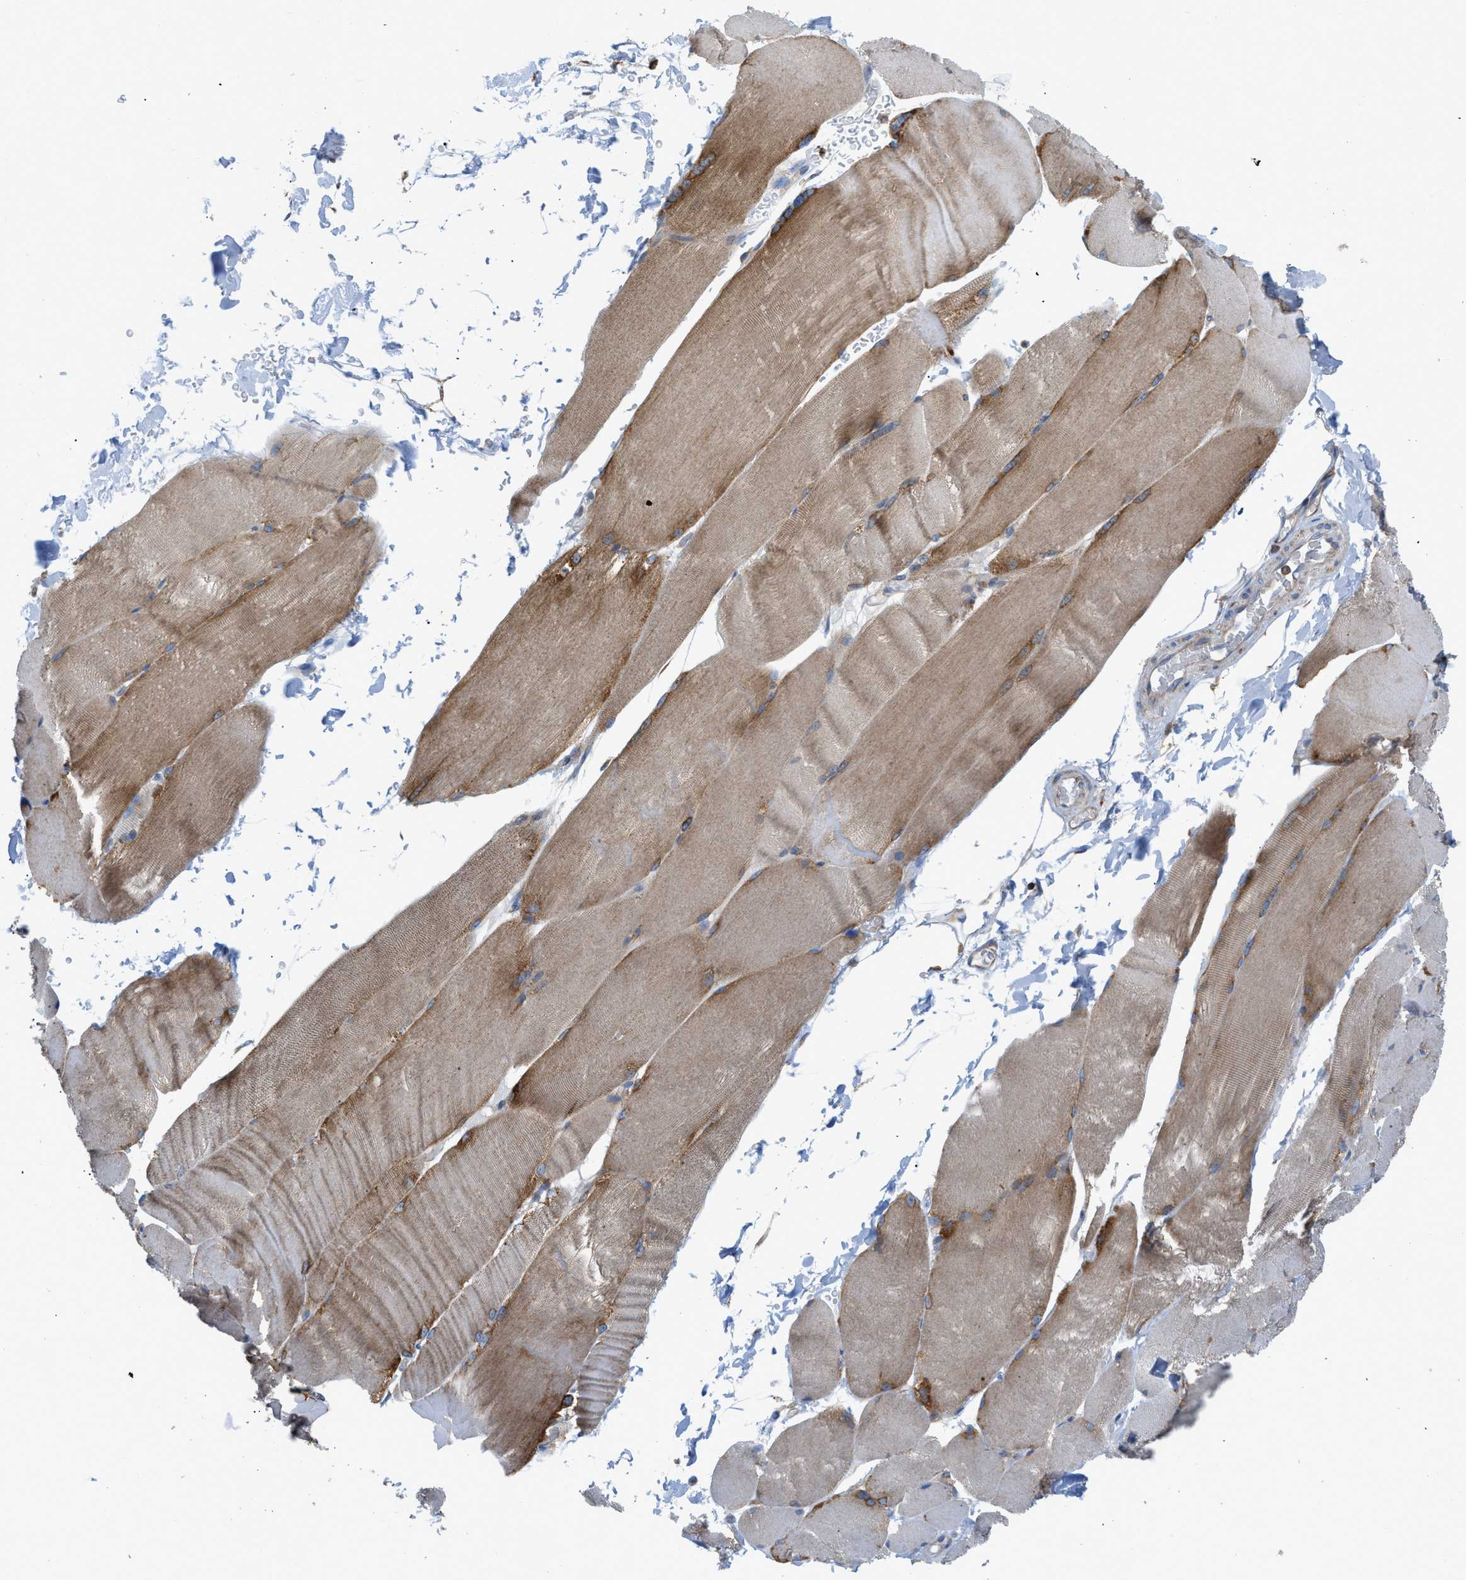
{"staining": {"intensity": "moderate", "quantity": ">75%", "location": "cytoplasmic/membranous"}, "tissue": "skeletal muscle", "cell_type": "Myocytes", "image_type": "normal", "snomed": [{"axis": "morphology", "description": "Normal tissue, NOS"}, {"axis": "topography", "description": "Skin"}, {"axis": "topography", "description": "Skeletal muscle"}], "caption": "Moderate cytoplasmic/membranous expression is seen in about >75% of myocytes in unremarkable skeletal muscle. (Stains: DAB (3,3'-diaminobenzidine) in brown, nuclei in blue, Microscopy: brightfield microscopy at high magnification).", "gene": "GPAT4", "patient": {"sex": "male", "age": 83}}